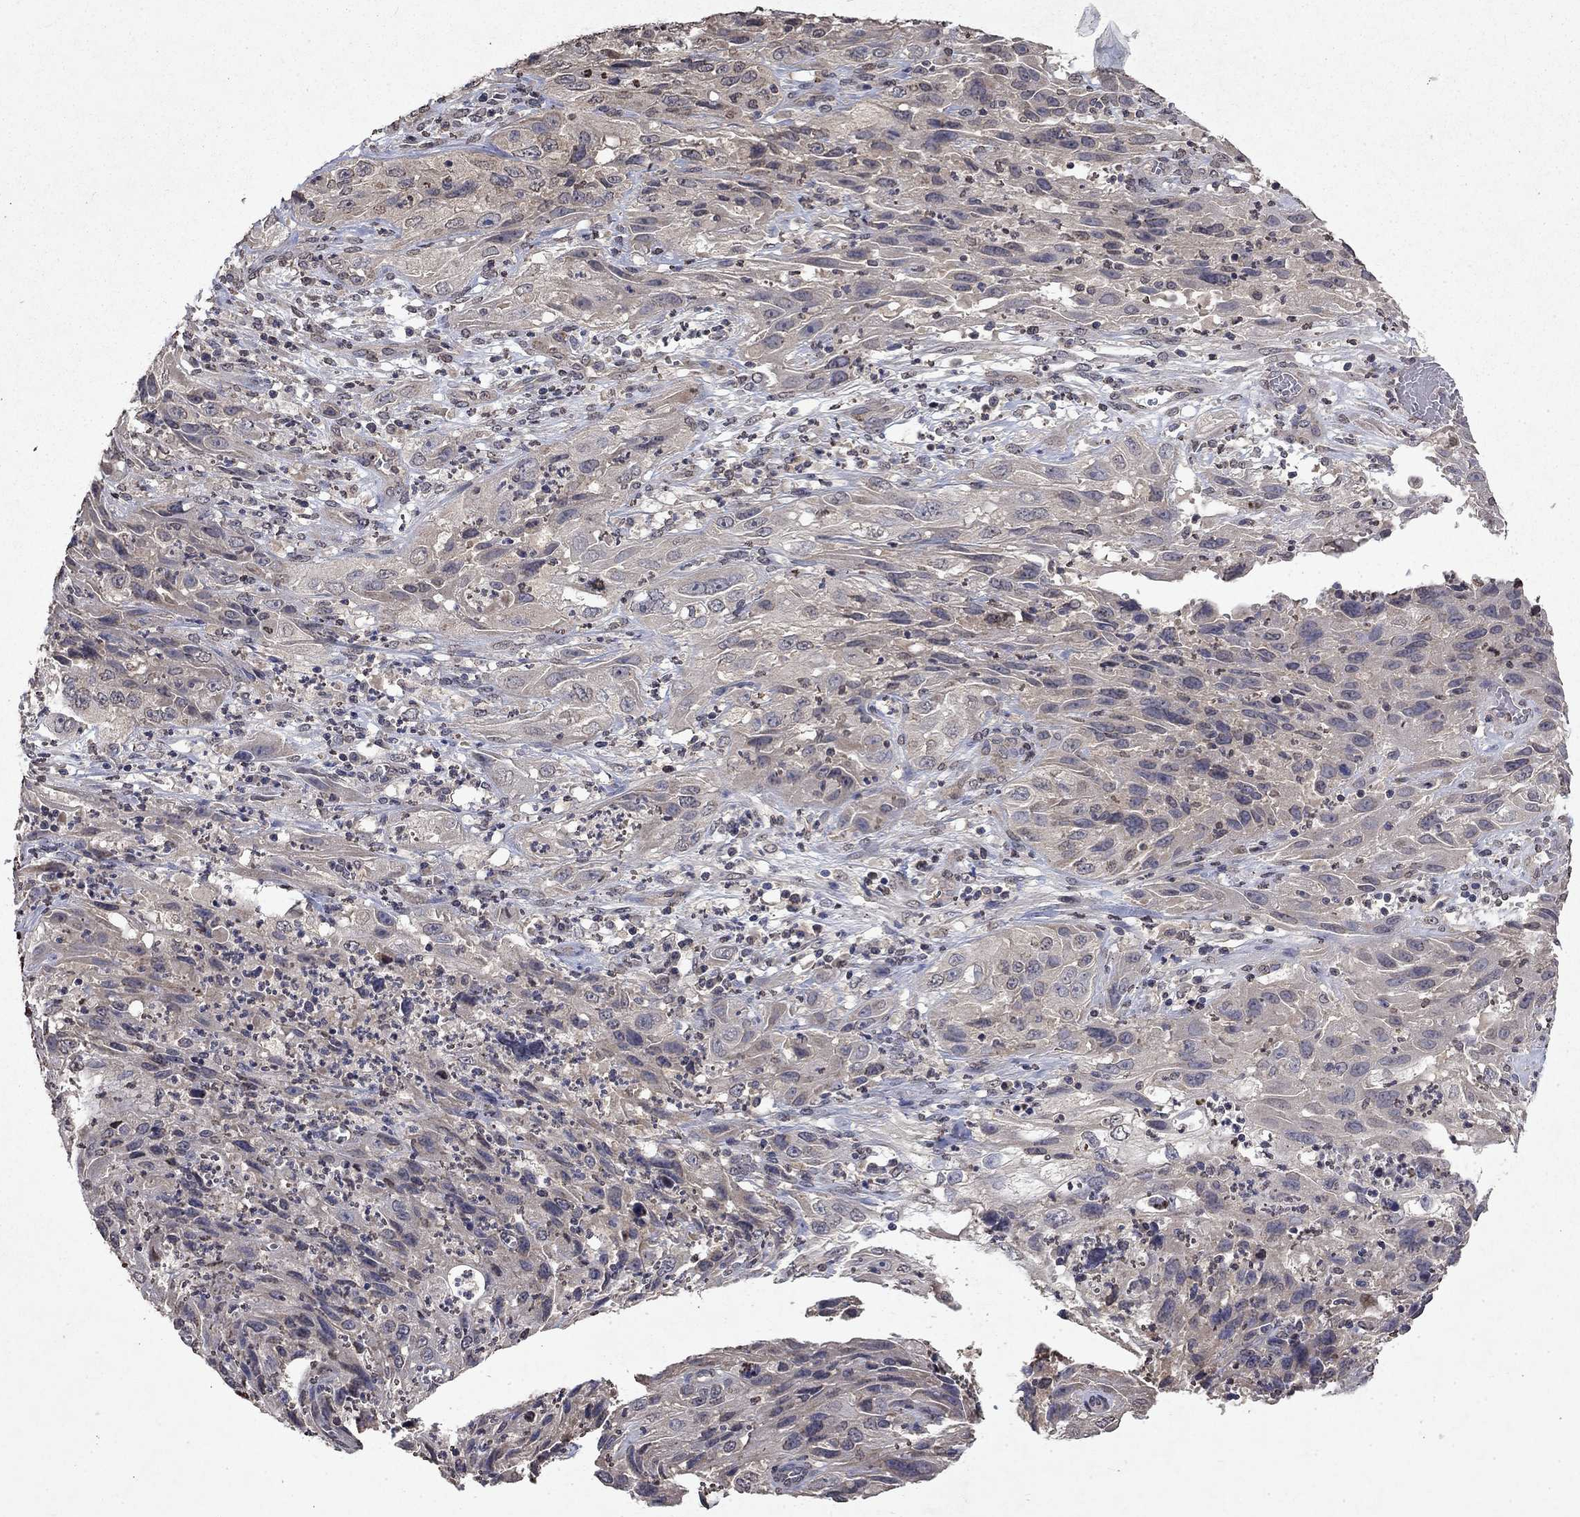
{"staining": {"intensity": "weak", "quantity": "25%-75%", "location": "cytoplasmic/membranous"}, "tissue": "cervical cancer", "cell_type": "Tumor cells", "image_type": "cancer", "snomed": [{"axis": "morphology", "description": "Squamous cell carcinoma, NOS"}, {"axis": "topography", "description": "Cervix"}], "caption": "Immunohistochemical staining of human cervical cancer (squamous cell carcinoma) demonstrates low levels of weak cytoplasmic/membranous positivity in about 25%-75% of tumor cells.", "gene": "TTC38", "patient": {"sex": "female", "age": 32}}